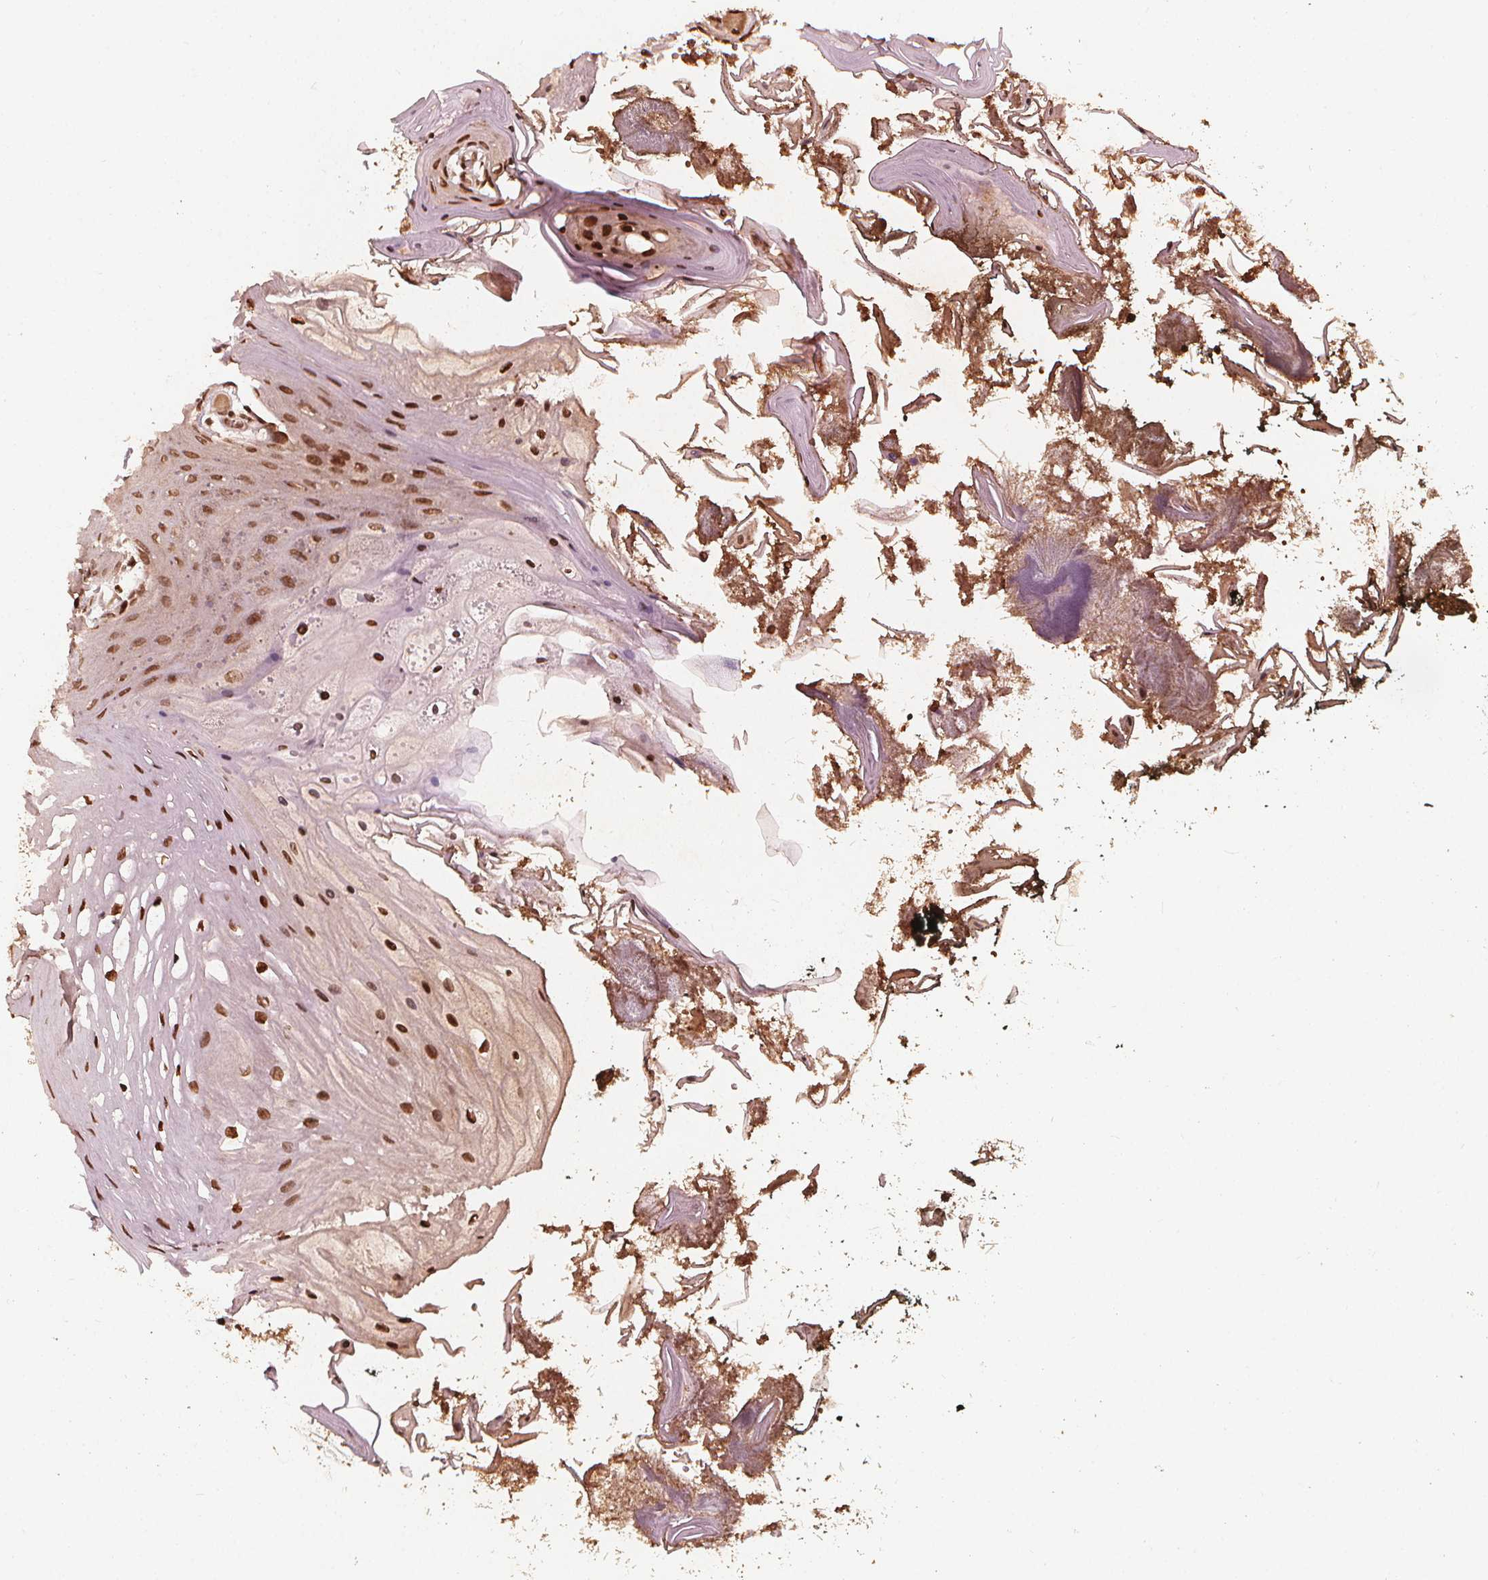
{"staining": {"intensity": "moderate", "quantity": ">75%", "location": "nuclear"}, "tissue": "oral mucosa", "cell_type": "Squamous epithelial cells", "image_type": "normal", "snomed": [{"axis": "morphology", "description": "Normal tissue, NOS"}, {"axis": "topography", "description": "Oral tissue"}], "caption": "Squamous epithelial cells reveal medium levels of moderate nuclear positivity in approximately >75% of cells in normal oral mucosa. The protein of interest is stained brown, and the nuclei are stained in blue (DAB (3,3'-diaminobenzidine) IHC with brightfield microscopy, high magnification).", "gene": "H3C14", "patient": {"sex": "male", "age": 9}}